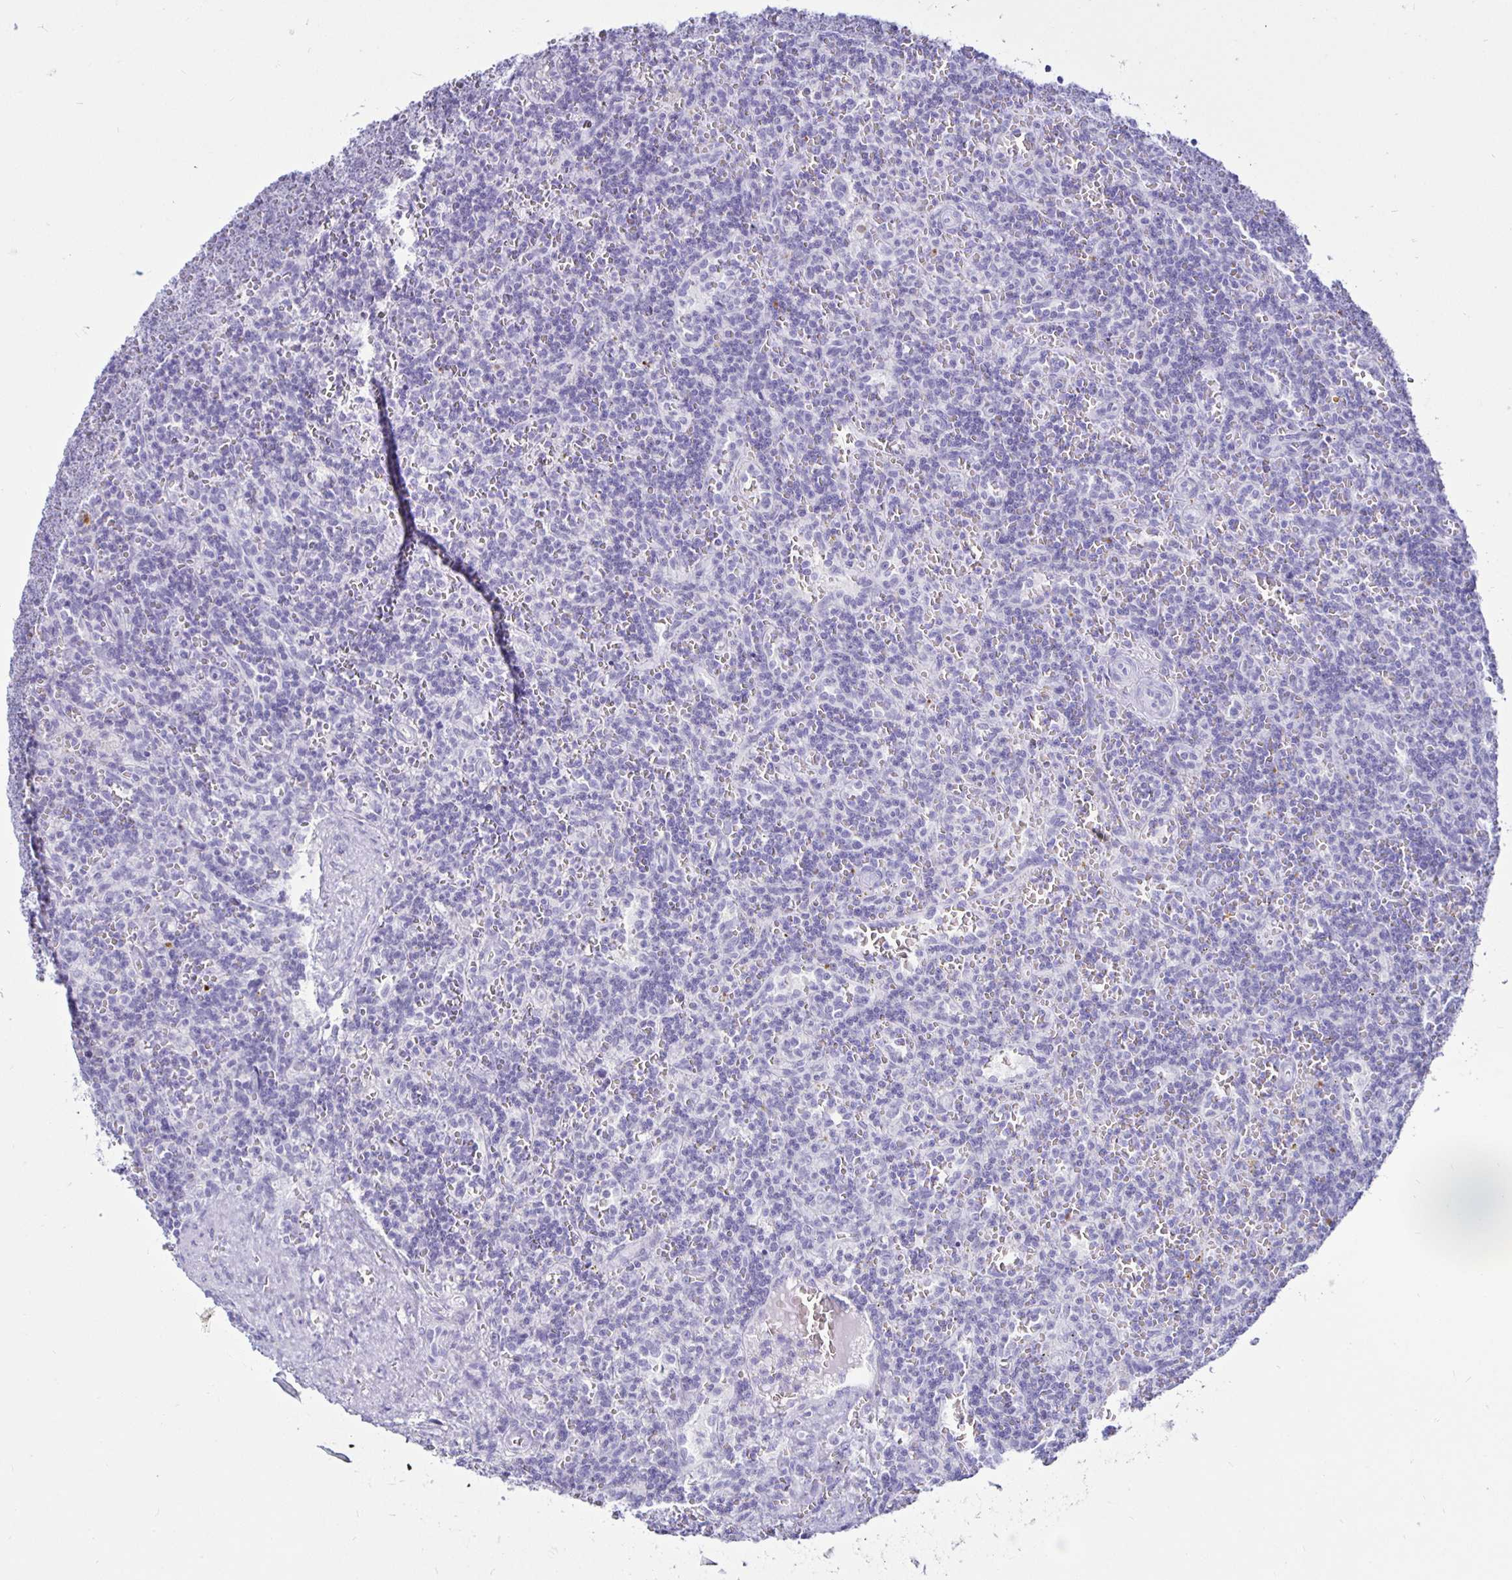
{"staining": {"intensity": "negative", "quantity": "none", "location": "none"}, "tissue": "lymphoma", "cell_type": "Tumor cells", "image_type": "cancer", "snomed": [{"axis": "morphology", "description": "Malignant lymphoma, non-Hodgkin's type, Low grade"}, {"axis": "topography", "description": "Spleen"}], "caption": "Low-grade malignant lymphoma, non-Hodgkin's type was stained to show a protein in brown. There is no significant positivity in tumor cells.", "gene": "TIMP1", "patient": {"sex": "male", "age": 73}}